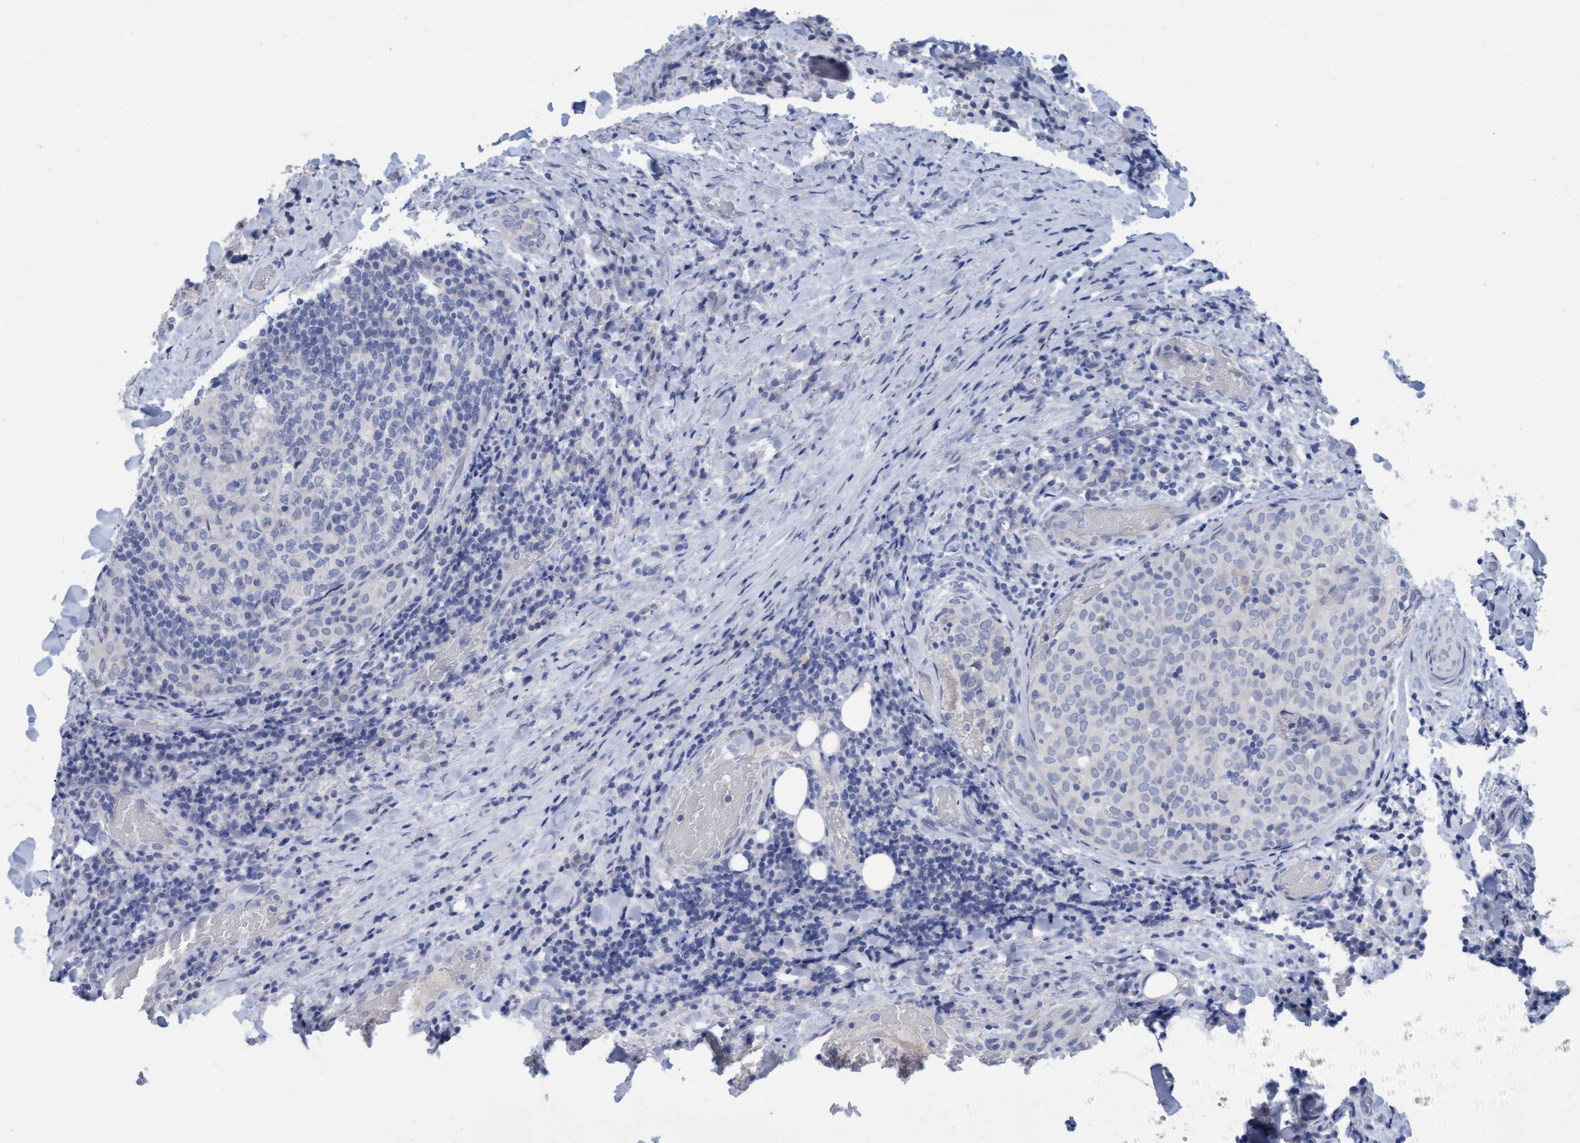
{"staining": {"intensity": "negative", "quantity": "none", "location": "none"}, "tissue": "thyroid cancer", "cell_type": "Tumor cells", "image_type": "cancer", "snomed": [{"axis": "morphology", "description": "Normal tissue, NOS"}, {"axis": "morphology", "description": "Papillary adenocarcinoma, NOS"}, {"axis": "topography", "description": "Thyroid gland"}], "caption": "This image is of thyroid cancer stained with immunohistochemistry to label a protein in brown with the nuclei are counter-stained blue. There is no staining in tumor cells.", "gene": "SSTR3", "patient": {"sex": "female", "age": 30}}